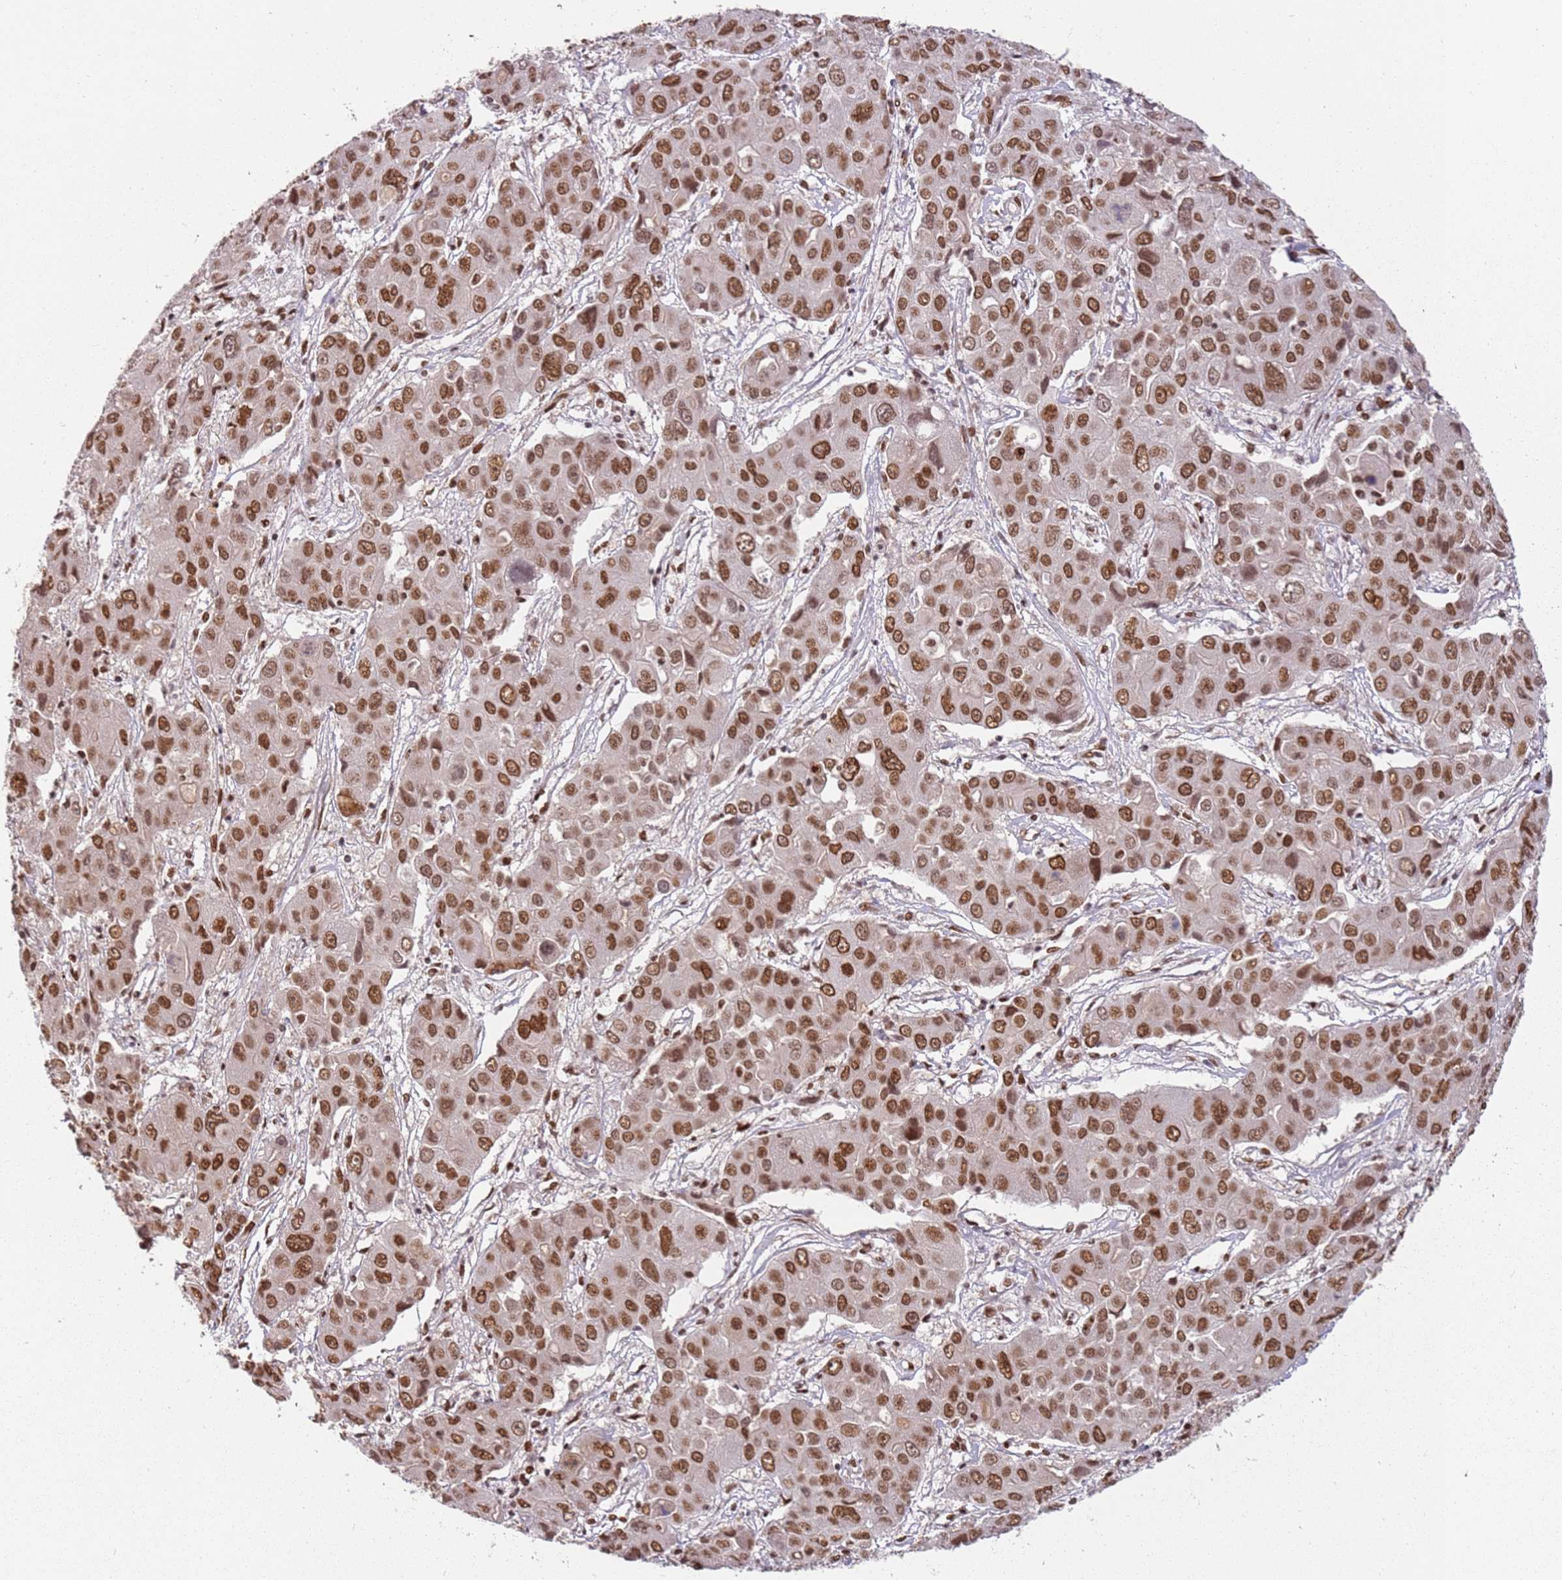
{"staining": {"intensity": "strong", "quantity": ">75%", "location": "nuclear"}, "tissue": "liver cancer", "cell_type": "Tumor cells", "image_type": "cancer", "snomed": [{"axis": "morphology", "description": "Cholangiocarcinoma"}, {"axis": "topography", "description": "Liver"}], "caption": "A brown stain labels strong nuclear positivity of a protein in liver cancer (cholangiocarcinoma) tumor cells.", "gene": "TENT4A", "patient": {"sex": "male", "age": 67}}